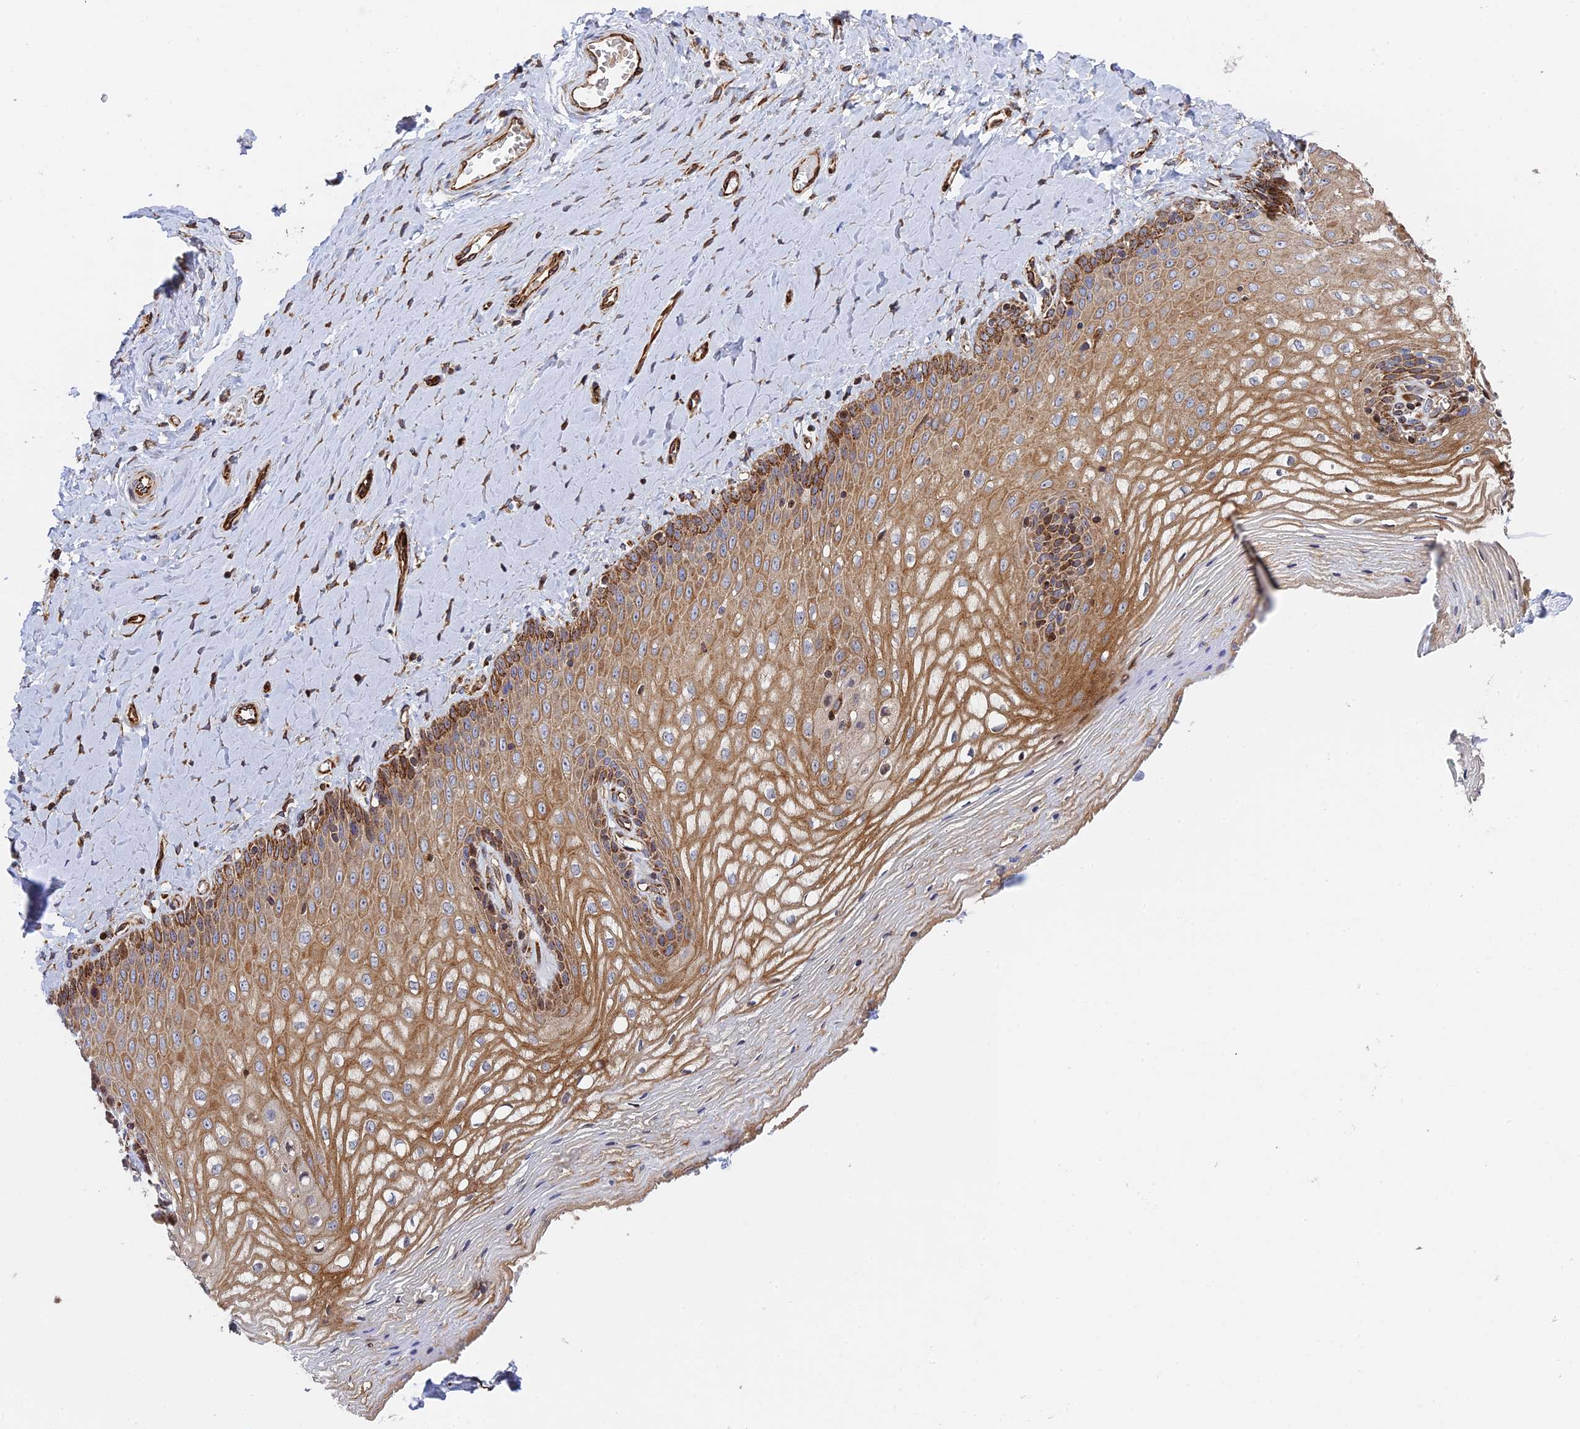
{"staining": {"intensity": "moderate", "quantity": ">75%", "location": "cytoplasmic/membranous"}, "tissue": "vagina", "cell_type": "Squamous epithelial cells", "image_type": "normal", "snomed": [{"axis": "morphology", "description": "Normal tissue, NOS"}, {"axis": "topography", "description": "Vagina"}], "caption": "IHC (DAB (3,3'-diaminobenzidine)) staining of benign vagina displays moderate cytoplasmic/membranous protein expression in approximately >75% of squamous epithelial cells. The protein of interest is shown in brown color, while the nuclei are stained blue.", "gene": "PPP2R3C", "patient": {"sex": "female", "age": 65}}